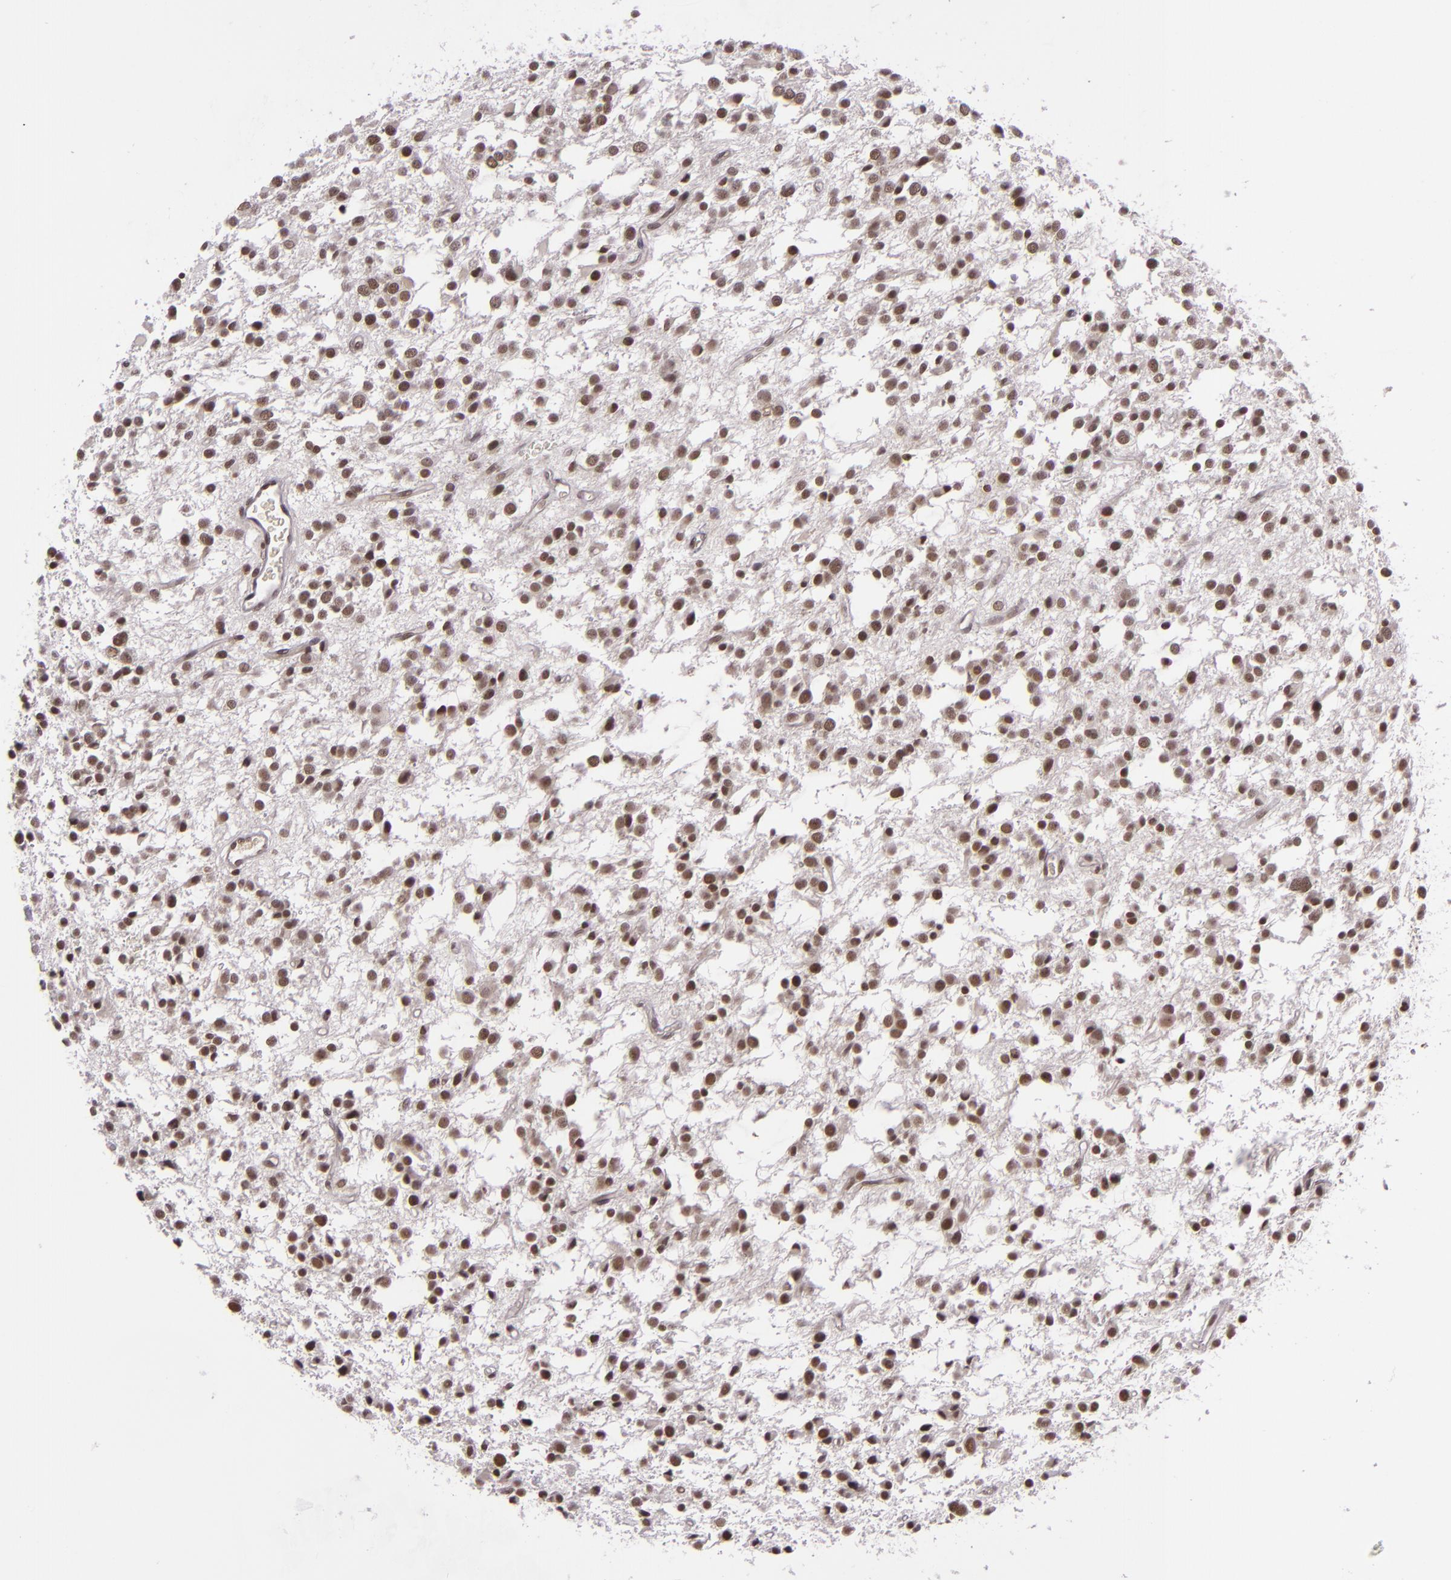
{"staining": {"intensity": "weak", "quantity": ">75%", "location": "nuclear"}, "tissue": "glioma", "cell_type": "Tumor cells", "image_type": "cancer", "snomed": [{"axis": "morphology", "description": "Glioma, malignant, Low grade"}, {"axis": "topography", "description": "Brain"}], "caption": "Protein expression analysis of low-grade glioma (malignant) exhibits weak nuclear staining in approximately >75% of tumor cells. The protein of interest is shown in brown color, while the nuclei are stained blue.", "gene": "ZFX", "patient": {"sex": "female", "age": 36}}